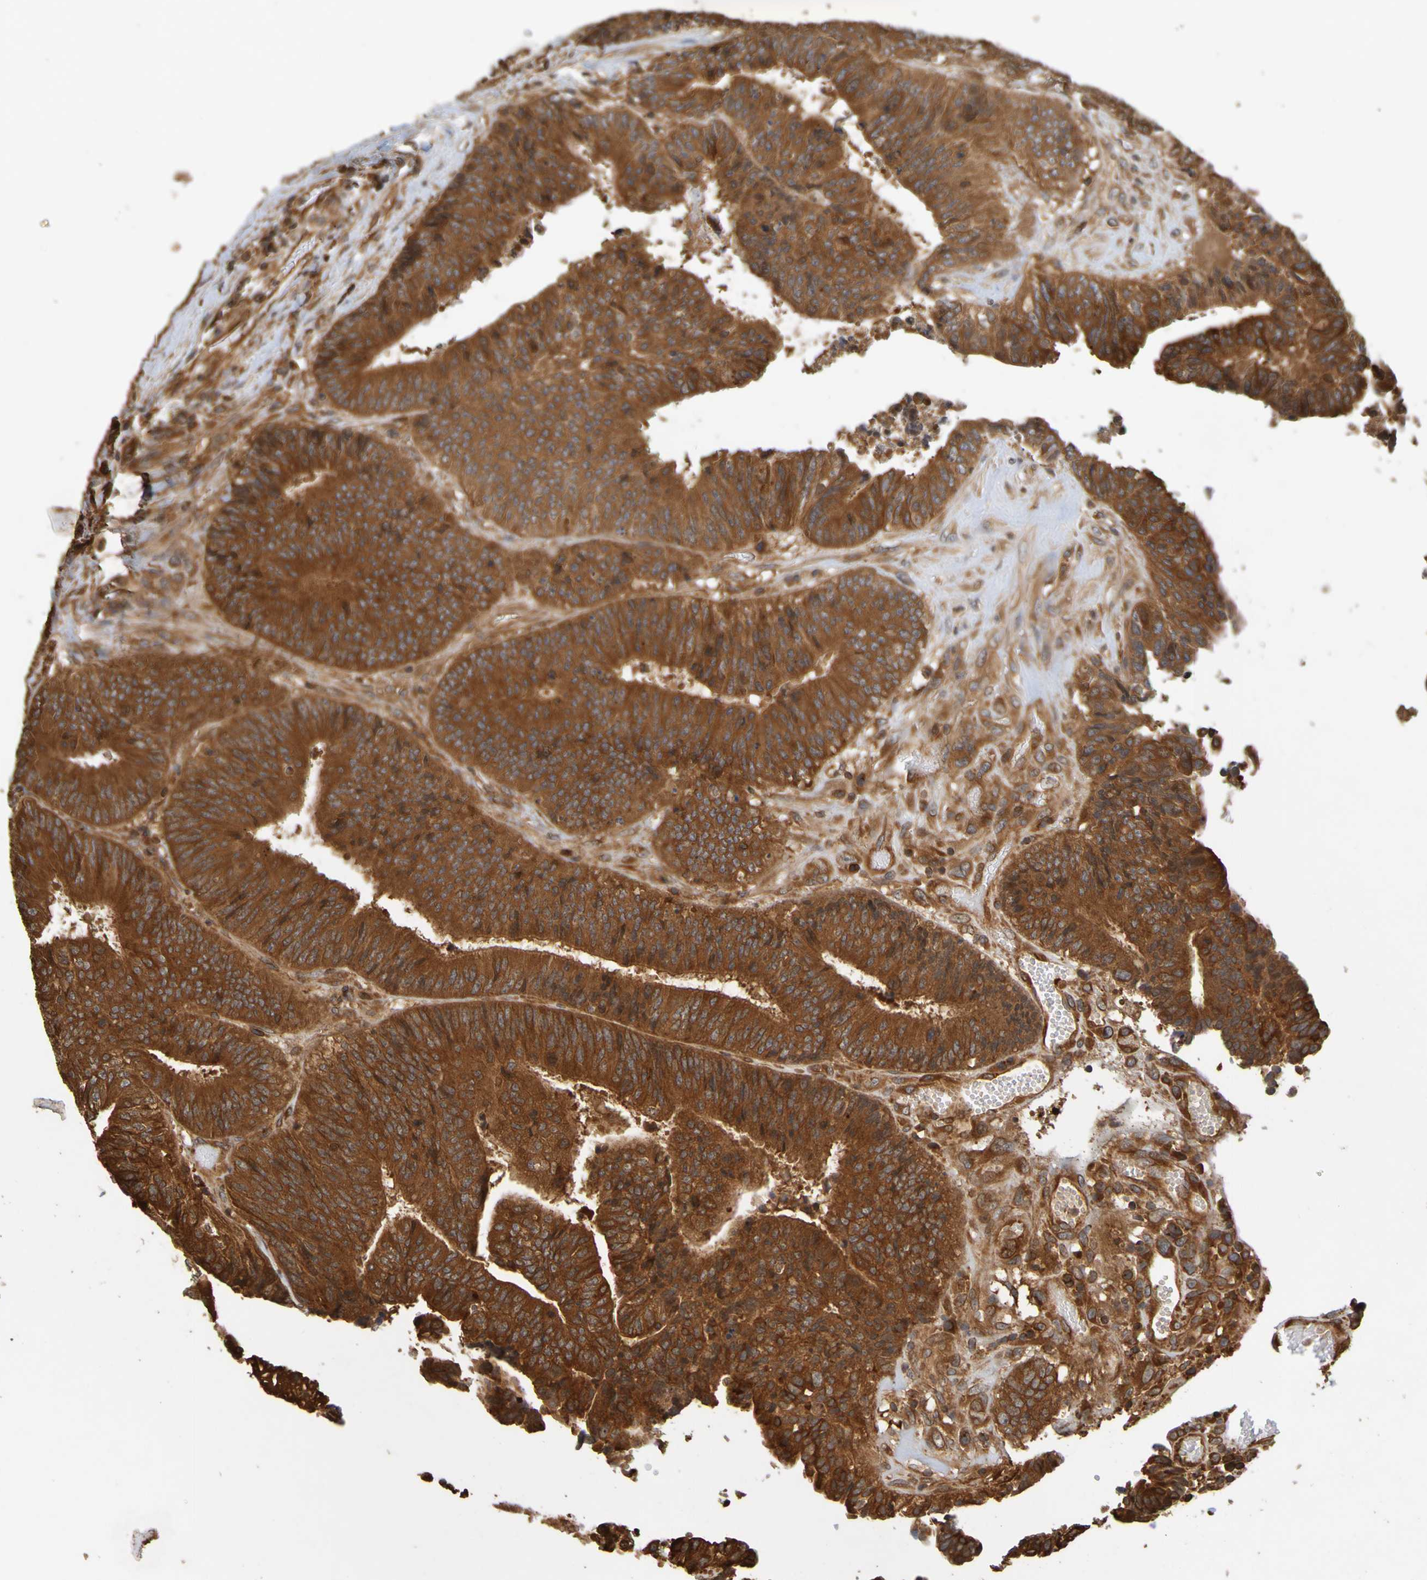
{"staining": {"intensity": "strong", "quantity": ">75%", "location": "cytoplasmic/membranous"}, "tissue": "colorectal cancer", "cell_type": "Tumor cells", "image_type": "cancer", "snomed": [{"axis": "morphology", "description": "Adenocarcinoma, NOS"}, {"axis": "topography", "description": "Rectum"}], "caption": "Protein positivity by immunohistochemistry reveals strong cytoplasmic/membranous staining in about >75% of tumor cells in colorectal cancer.", "gene": "OCRL", "patient": {"sex": "male", "age": 72}}